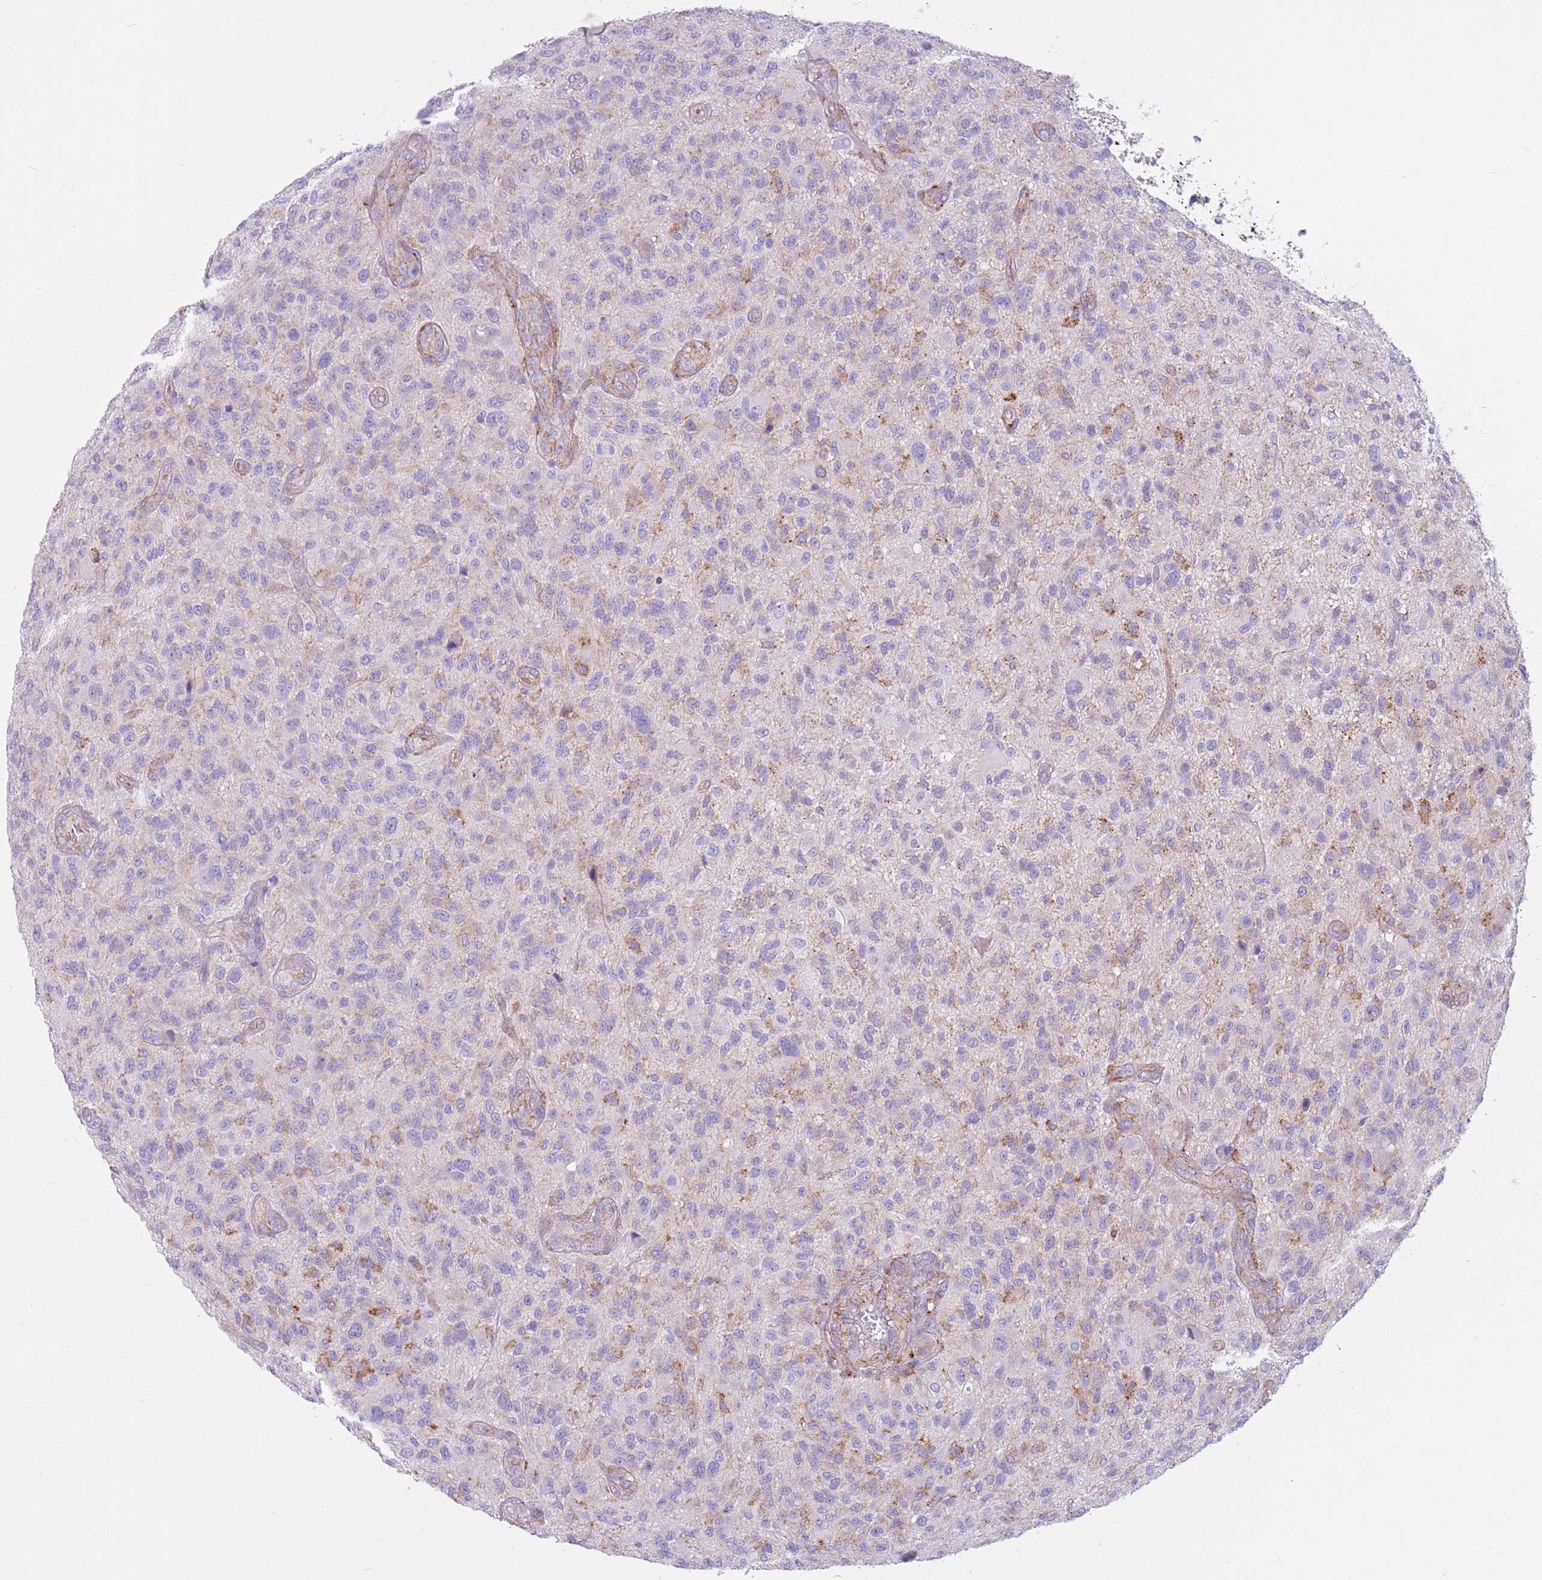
{"staining": {"intensity": "negative", "quantity": "none", "location": "none"}, "tissue": "glioma", "cell_type": "Tumor cells", "image_type": "cancer", "snomed": [{"axis": "morphology", "description": "Glioma, malignant, High grade"}, {"axis": "topography", "description": "Brain"}], "caption": "High power microscopy histopathology image of an IHC micrograph of malignant glioma (high-grade), revealing no significant positivity in tumor cells.", "gene": "SNX6", "patient": {"sex": "male", "age": 47}}